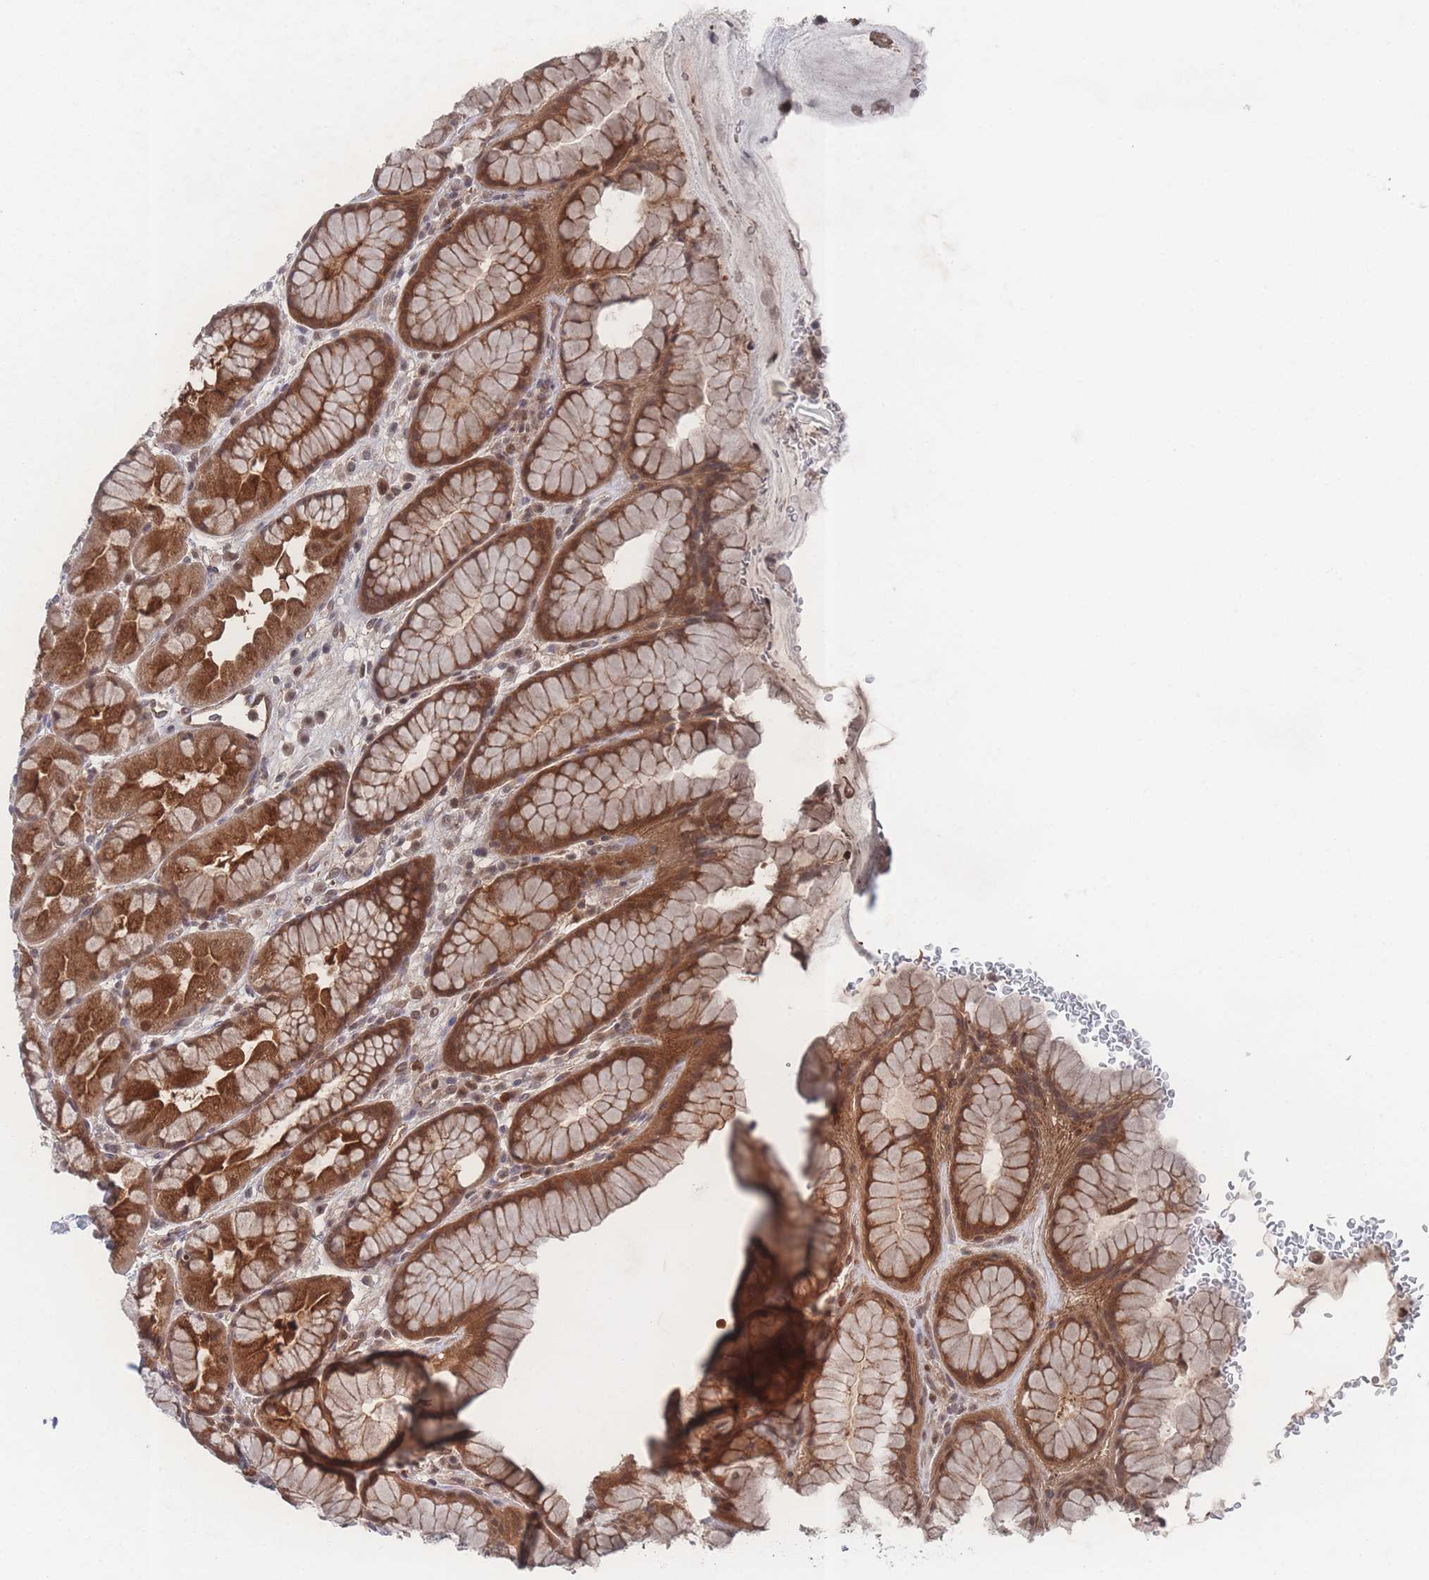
{"staining": {"intensity": "moderate", "quantity": ">75%", "location": "cytoplasmic/membranous,nuclear"}, "tissue": "stomach", "cell_type": "Glandular cells", "image_type": "normal", "snomed": [{"axis": "morphology", "description": "Normal tissue, NOS"}, {"axis": "topography", "description": "Stomach"}], "caption": "Stomach stained with immunohistochemistry (IHC) demonstrates moderate cytoplasmic/membranous,nuclear expression in approximately >75% of glandular cells. Using DAB (3,3'-diaminobenzidine) (brown) and hematoxylin (blue) stains, captured at high magnification using brightfield microscopy.", "gene": "PSMA1", "patient": {"sex": "male", "age": 57}}